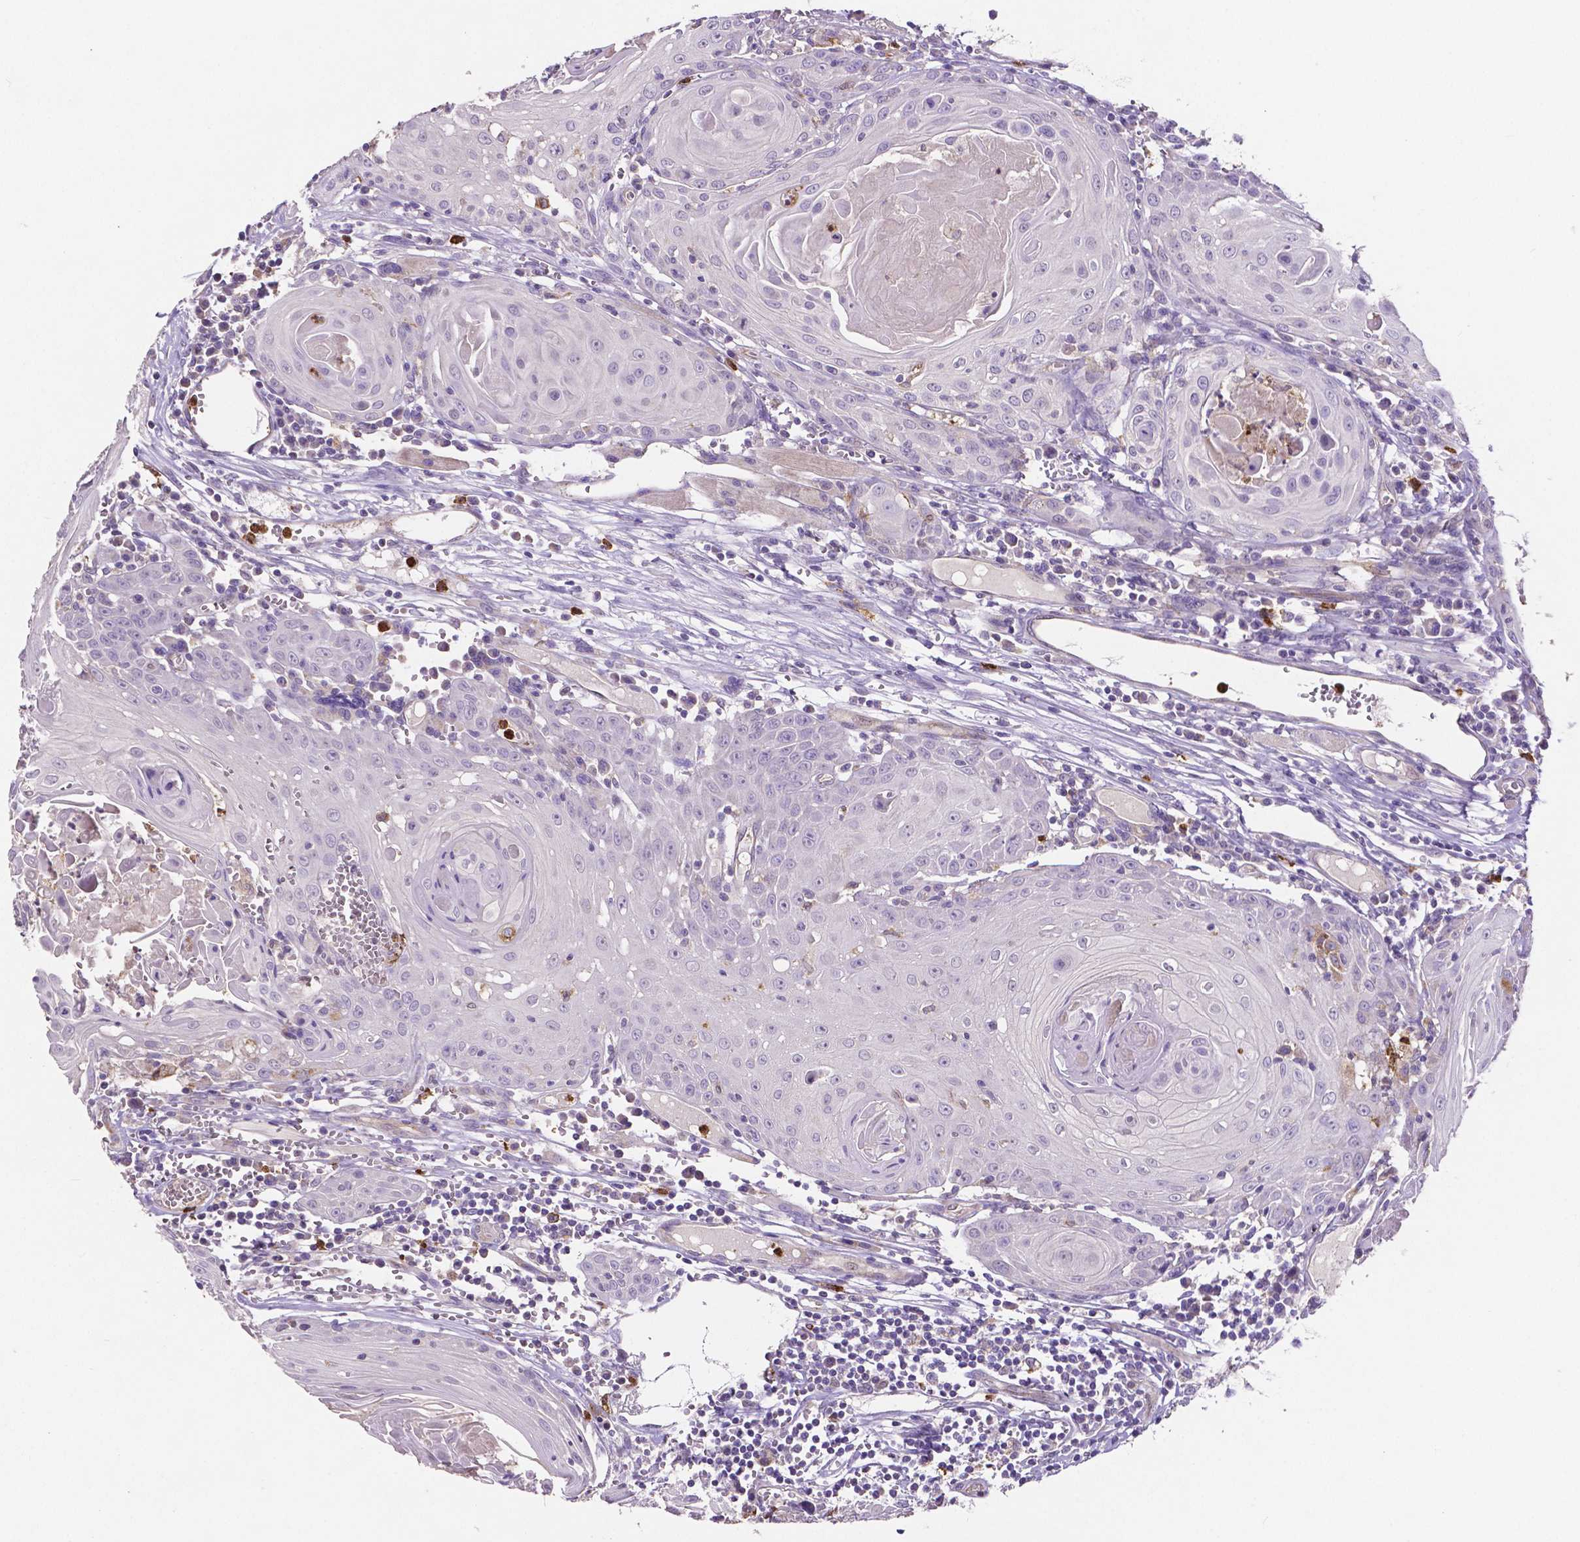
{"staining": {"intensity": "negative", "quantity": "none", "location": "none"}, "tissue": "head and neck cancer", "cell_type": "Tumor cells", "image_type": "cancer", "snomed": [{"axis": "morphology", "description": "Squamous cell carcinoma, NOS"}, {"axis": "topography", "description": "Head-Neck"}], "caption": "An image of head and neck squamous cell carcinoma stained for a protein shows no brown staining in tumor cells. The staining is performed using DAB (3,3'-diaminobenzidine) brown chromogen with nuclei counter-stained in using hematoxylin.", "gene": "MMP9", "patient": {"sex": "female", "age": 80}}